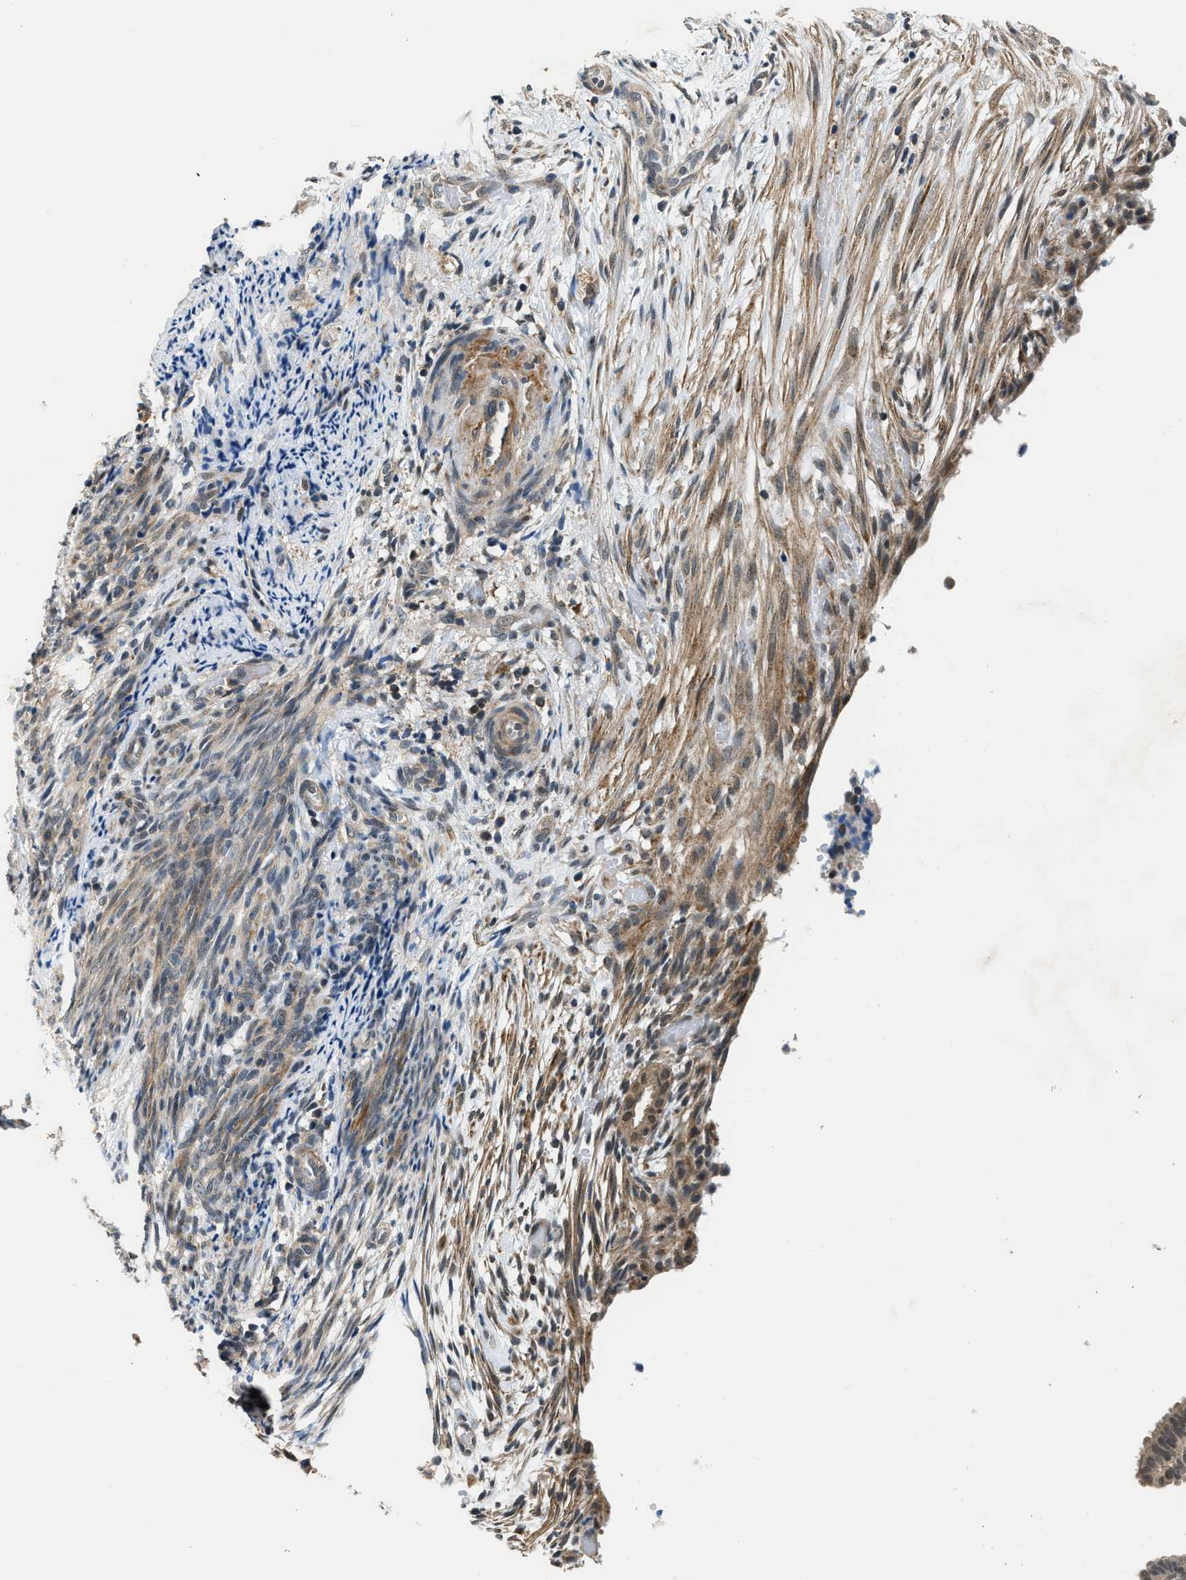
{"staining": {"intensity": "weak", "quantity": ">75%", "location": "nuclear"}, "tissue": "endometrial cancer", "cell_type": "Tumor cells", "image_type": "cancer", "snomed": [{"axis": "morphology", "description": "Adenocarcinoma, NOS"}, {"axis": "topography", "description": "Endometrium"}], "caption": "The image reveals immunohistochemical staining of endometrial cancer. There is weak nuclear positivity is seen in about >75% of tumor cells.", "gene": "MTMR1", "patient": {"sex": "female", "age": 58}}